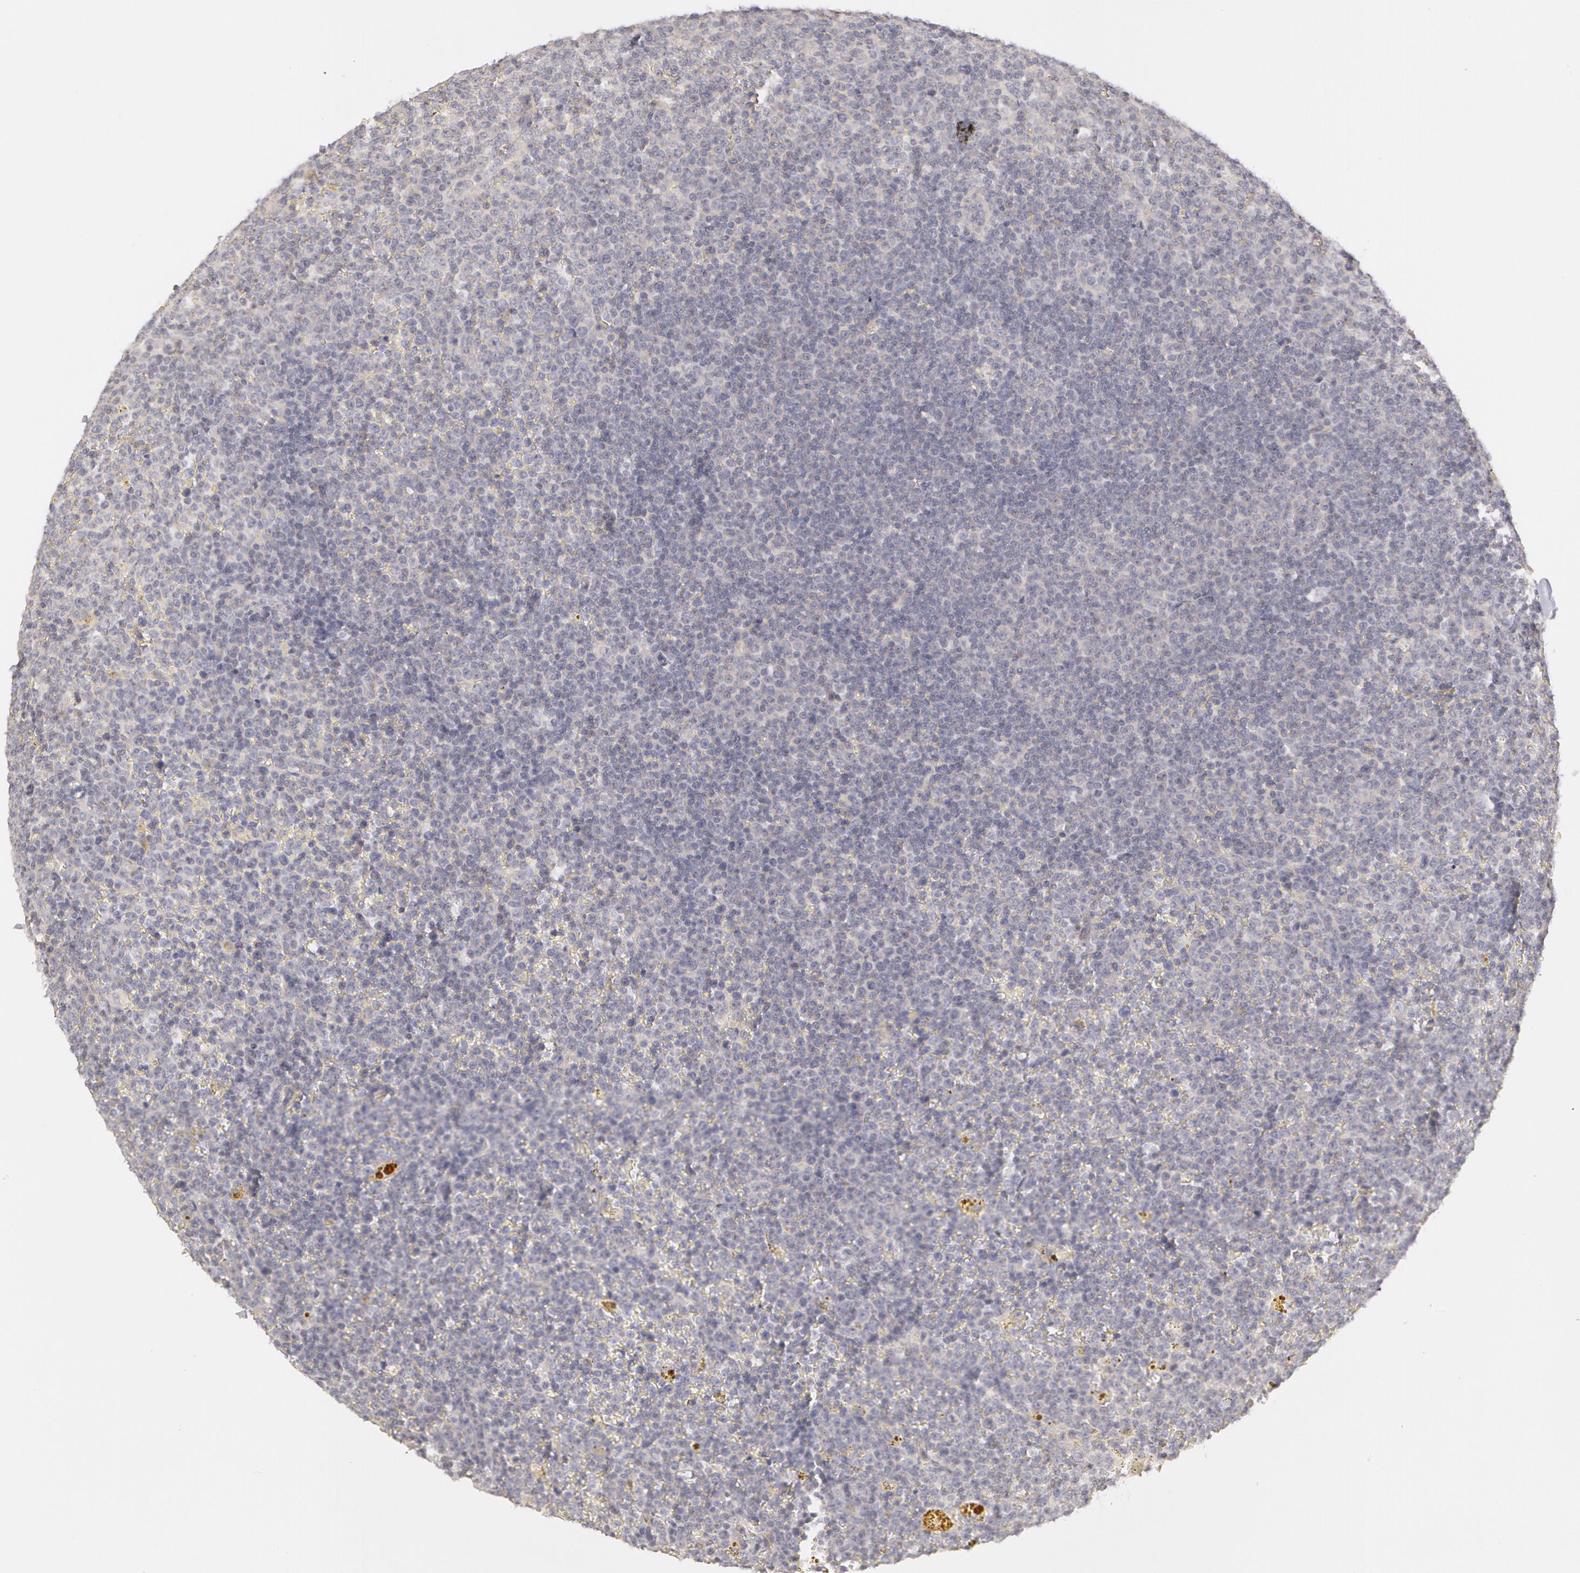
{"staining": {"intensity": "negative", "quantity": "none", "location": "none"}, "tissue": "lymphoma", "cell_type": "Tumor cells", "image_type": "cancer", "snomed": [{"axis": "morphology", "description": "Malignant lymphoma, non-Hodgkin's type, Low grade"}, {"axis": "topography", "description": "Lymph node"}], "caption": "Immunohistochemistry (IHC) of low-grade malignant lymphoma, non-Hodgkin's type reveals no positivity in tumor cells.", "gene": "ABCB1", "patient": {"sex": "male", "age": 50}}